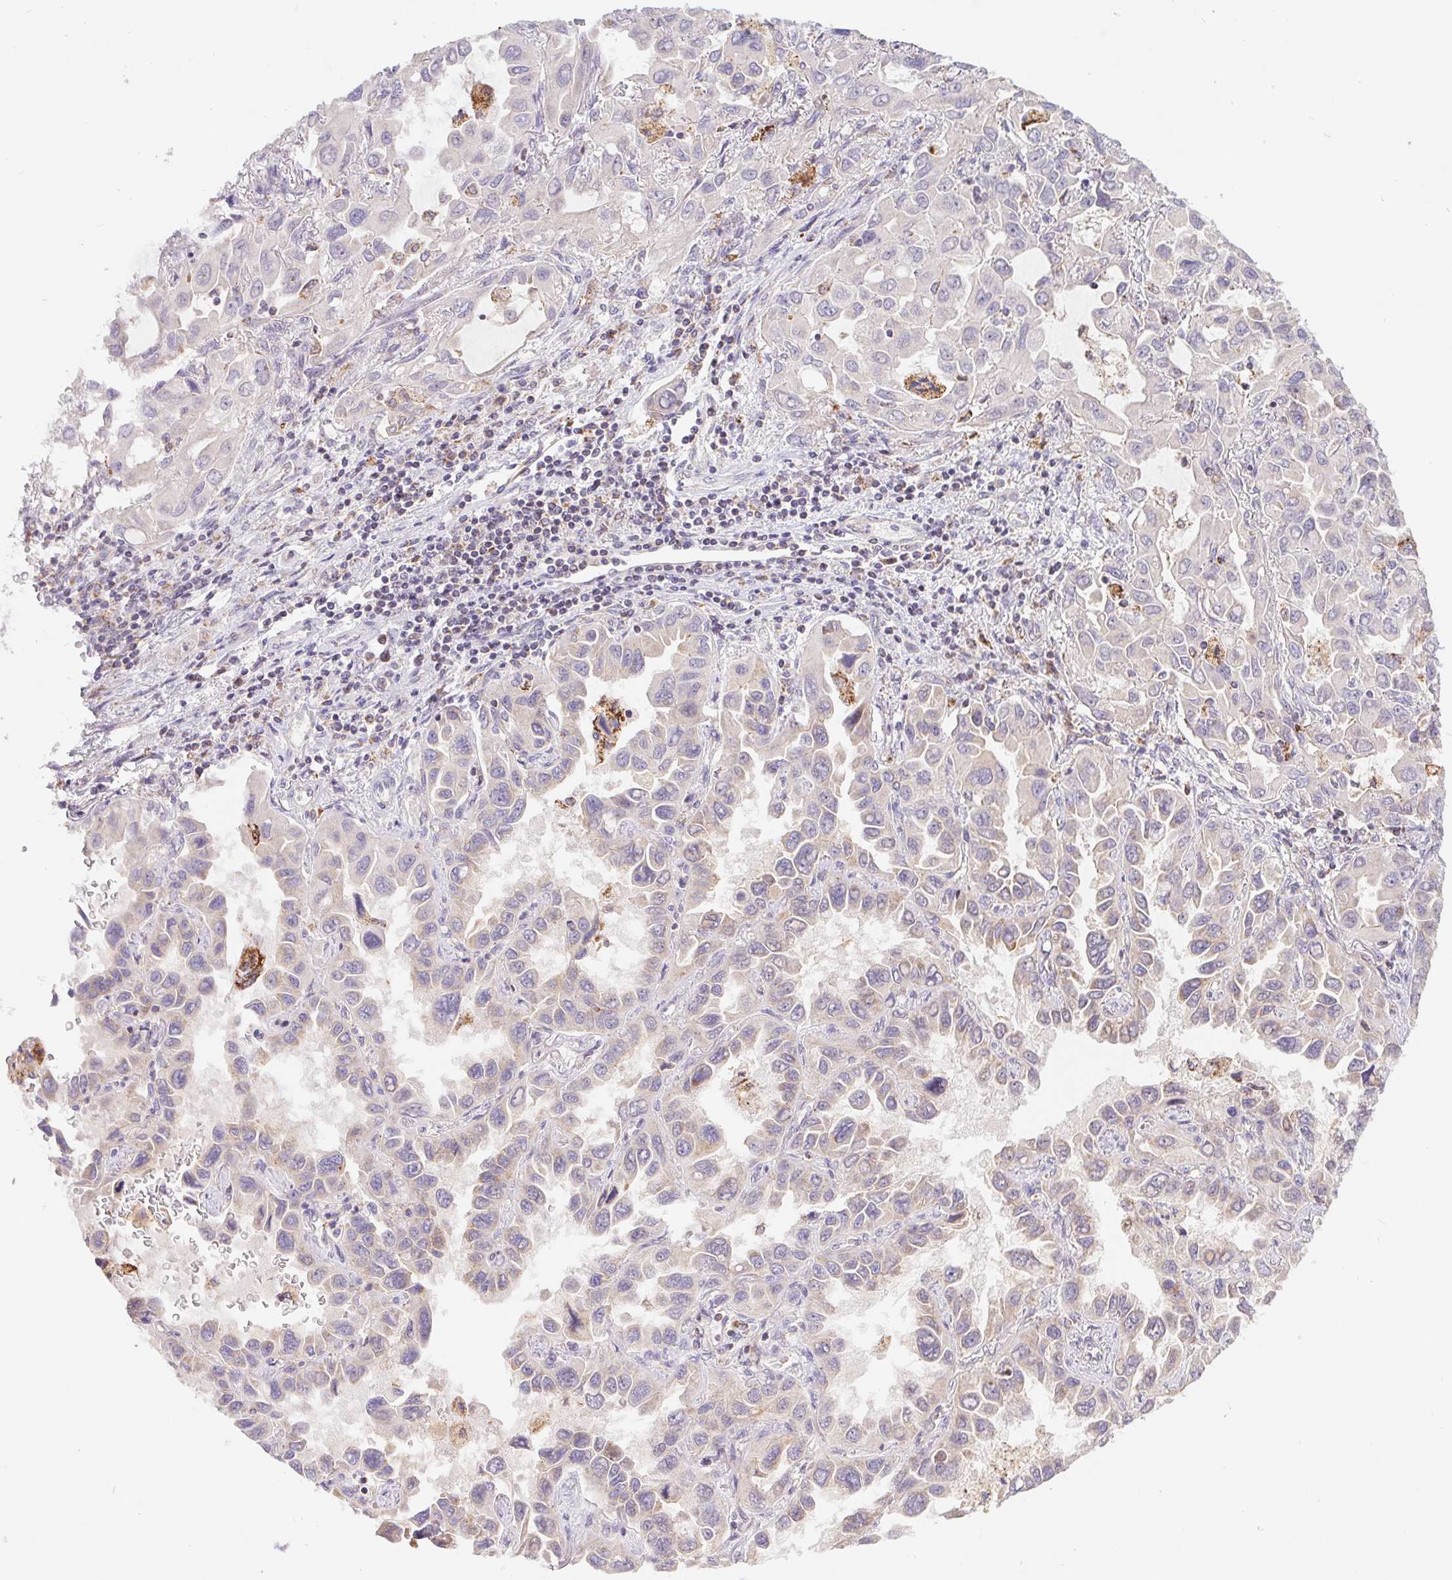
{"staining": {"intensity": "negative", "quantity": "none", "location": "none"}, "tissue": "lung cancer", "cell_type": "Tumor cells", "image_type": "cancer", "snomed": [{"axis": "morphology", "description": "Adenocarcinoma, NOS"}, {"axis": "topography", "description": "Lung"}], "caption": "This is a image of immunohistochemistry staining of adenocarcinoma (lung), which shows no staining in tumor cells. (DAB (3,3'-diaminobenzidine) immunohistochemistry, high magnification).", "gene": "EMC6", "patient": {"sex": "male", "age": 64}}